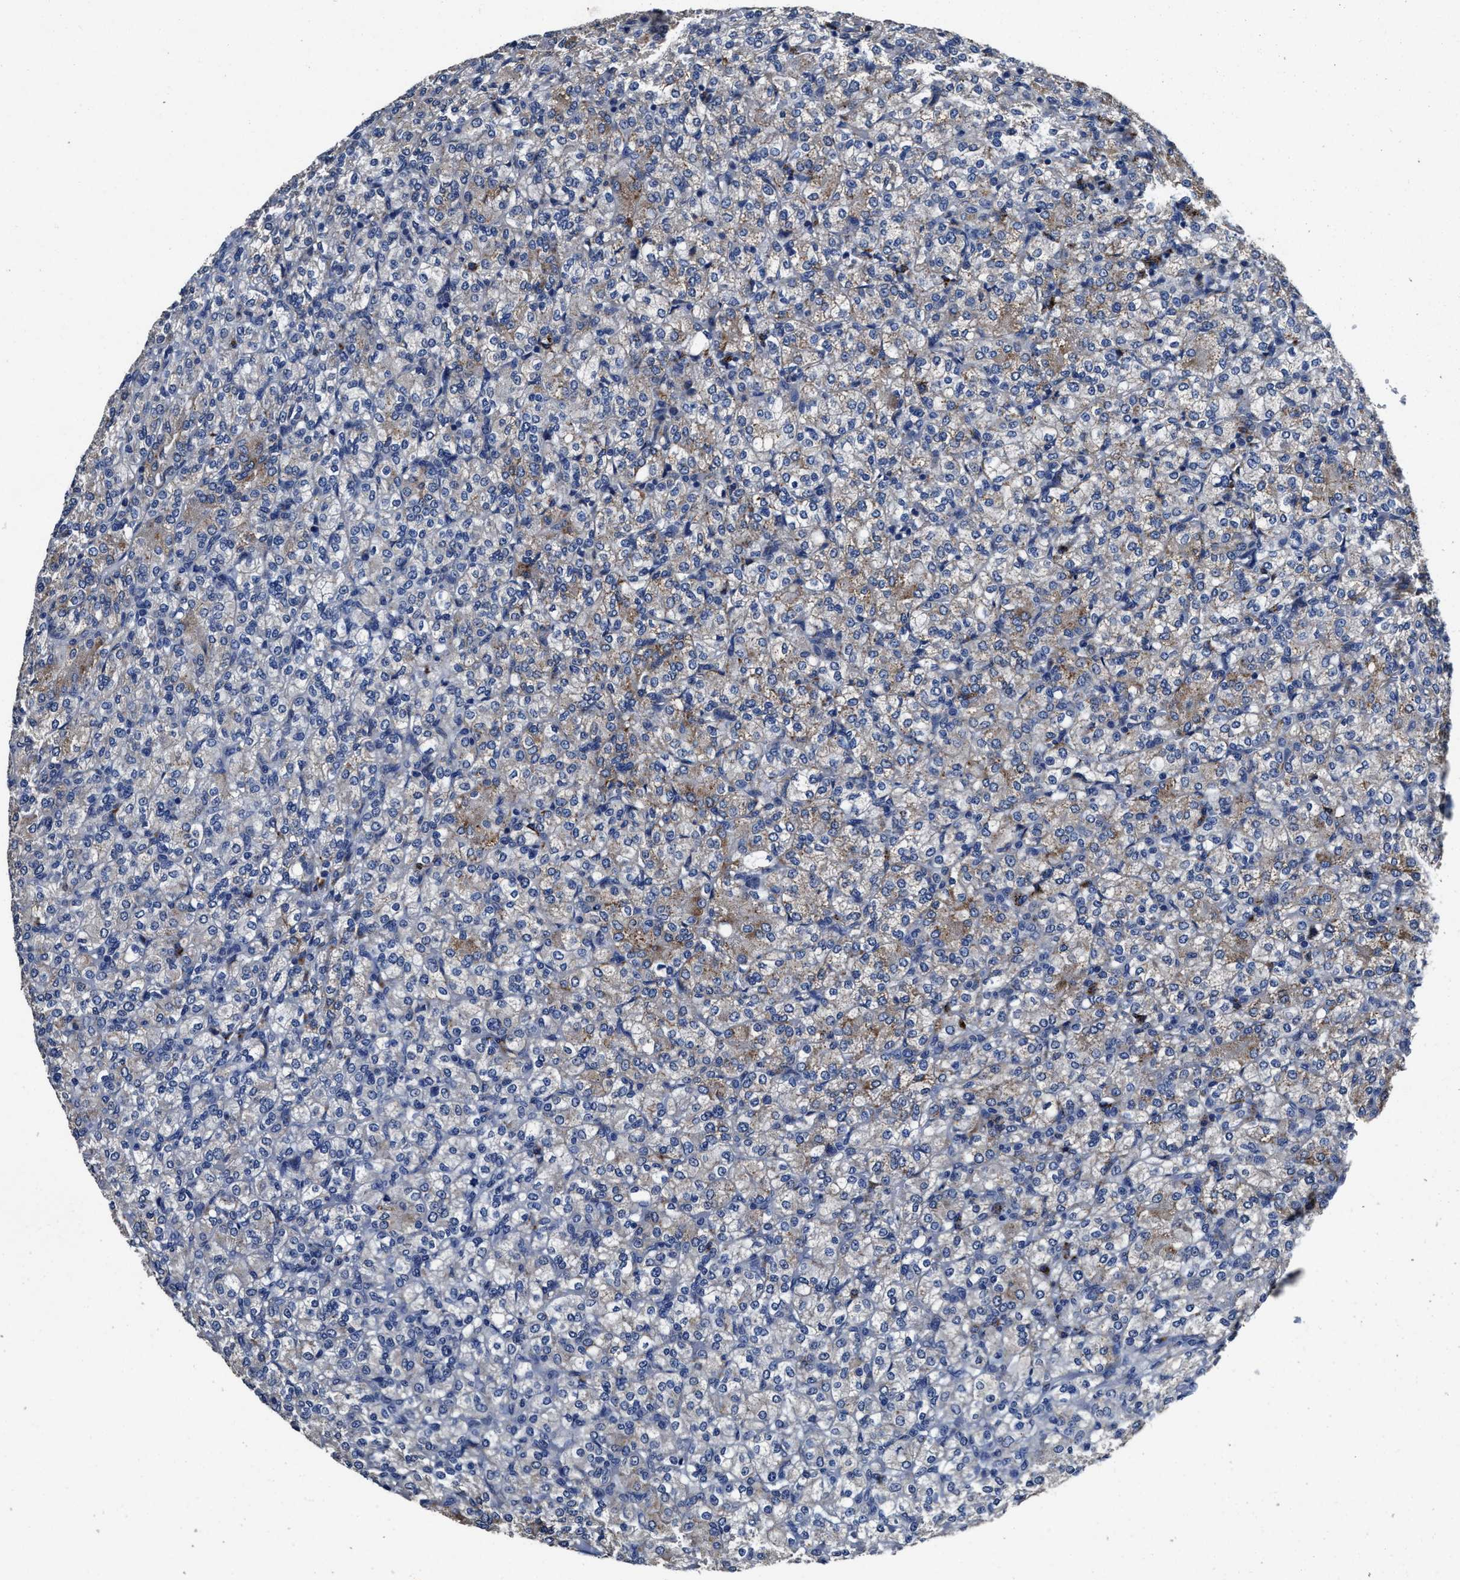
{"staining": {"intensity": "weak", "quantity": "25%-75%", "location": "cytoplasmic/membranous"}, "tissue": "renal cancer", "cell_type": "Tumor cells", "image_type": "cancer", "snomed": [{"axis": "morphology", "description": "Adenocarcinoma, NOS"}, {"axis": "topography", "description": "Kidney"}], "caption": "A micrograph of human renal cancer stained for a protein demonstrates weak cytoplasmic/membranous brown staining in tumor cells.", "gene": "UBR4", "patient": {"sex": "male", "age": 77}}